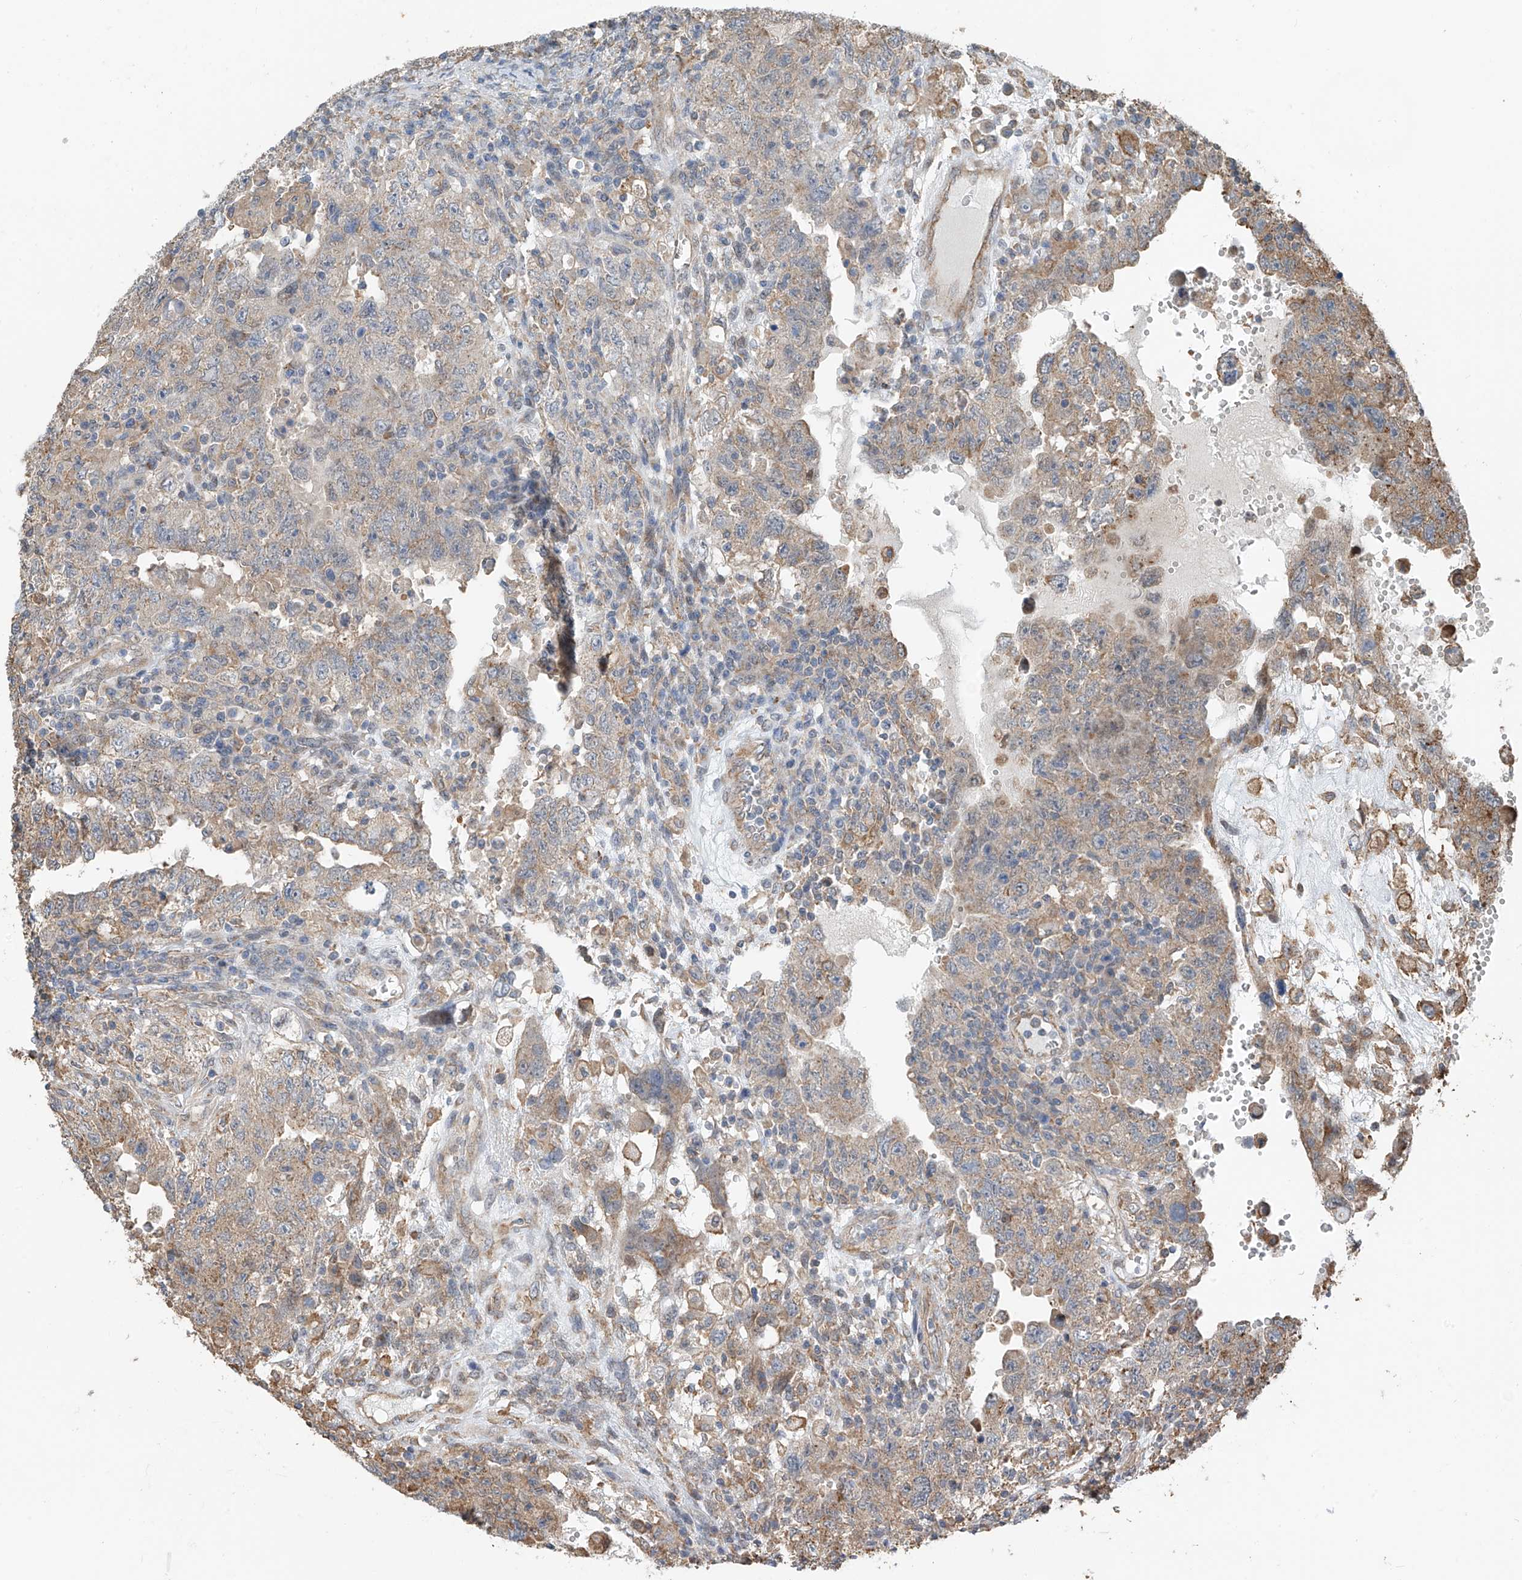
{"staining": {"intensity": "weak", "quantity": "25%-75%", "location": "cytoplasmic/membranous"}, "tissue": "testis cancer", "cell_type": "Tumor cells", "image_type": "cancer", "snomed": [{"axis": "morphology", "description": "Carcinoma, Embryonal, NOS"}, {"axis": "topography", "description": "Testis"}], "caption": "A histopathology image of human testis embryonal carcinoma stained for a protein reveals weak cytoplasmic/membranous brown staining in tumor cells. (DAB (3,3'-diaminobenzidine) = brown stain, brightfield microscopy at high magnification).", "gene": "ZNF189", "patient": {"sex": "male", "age": 26}}